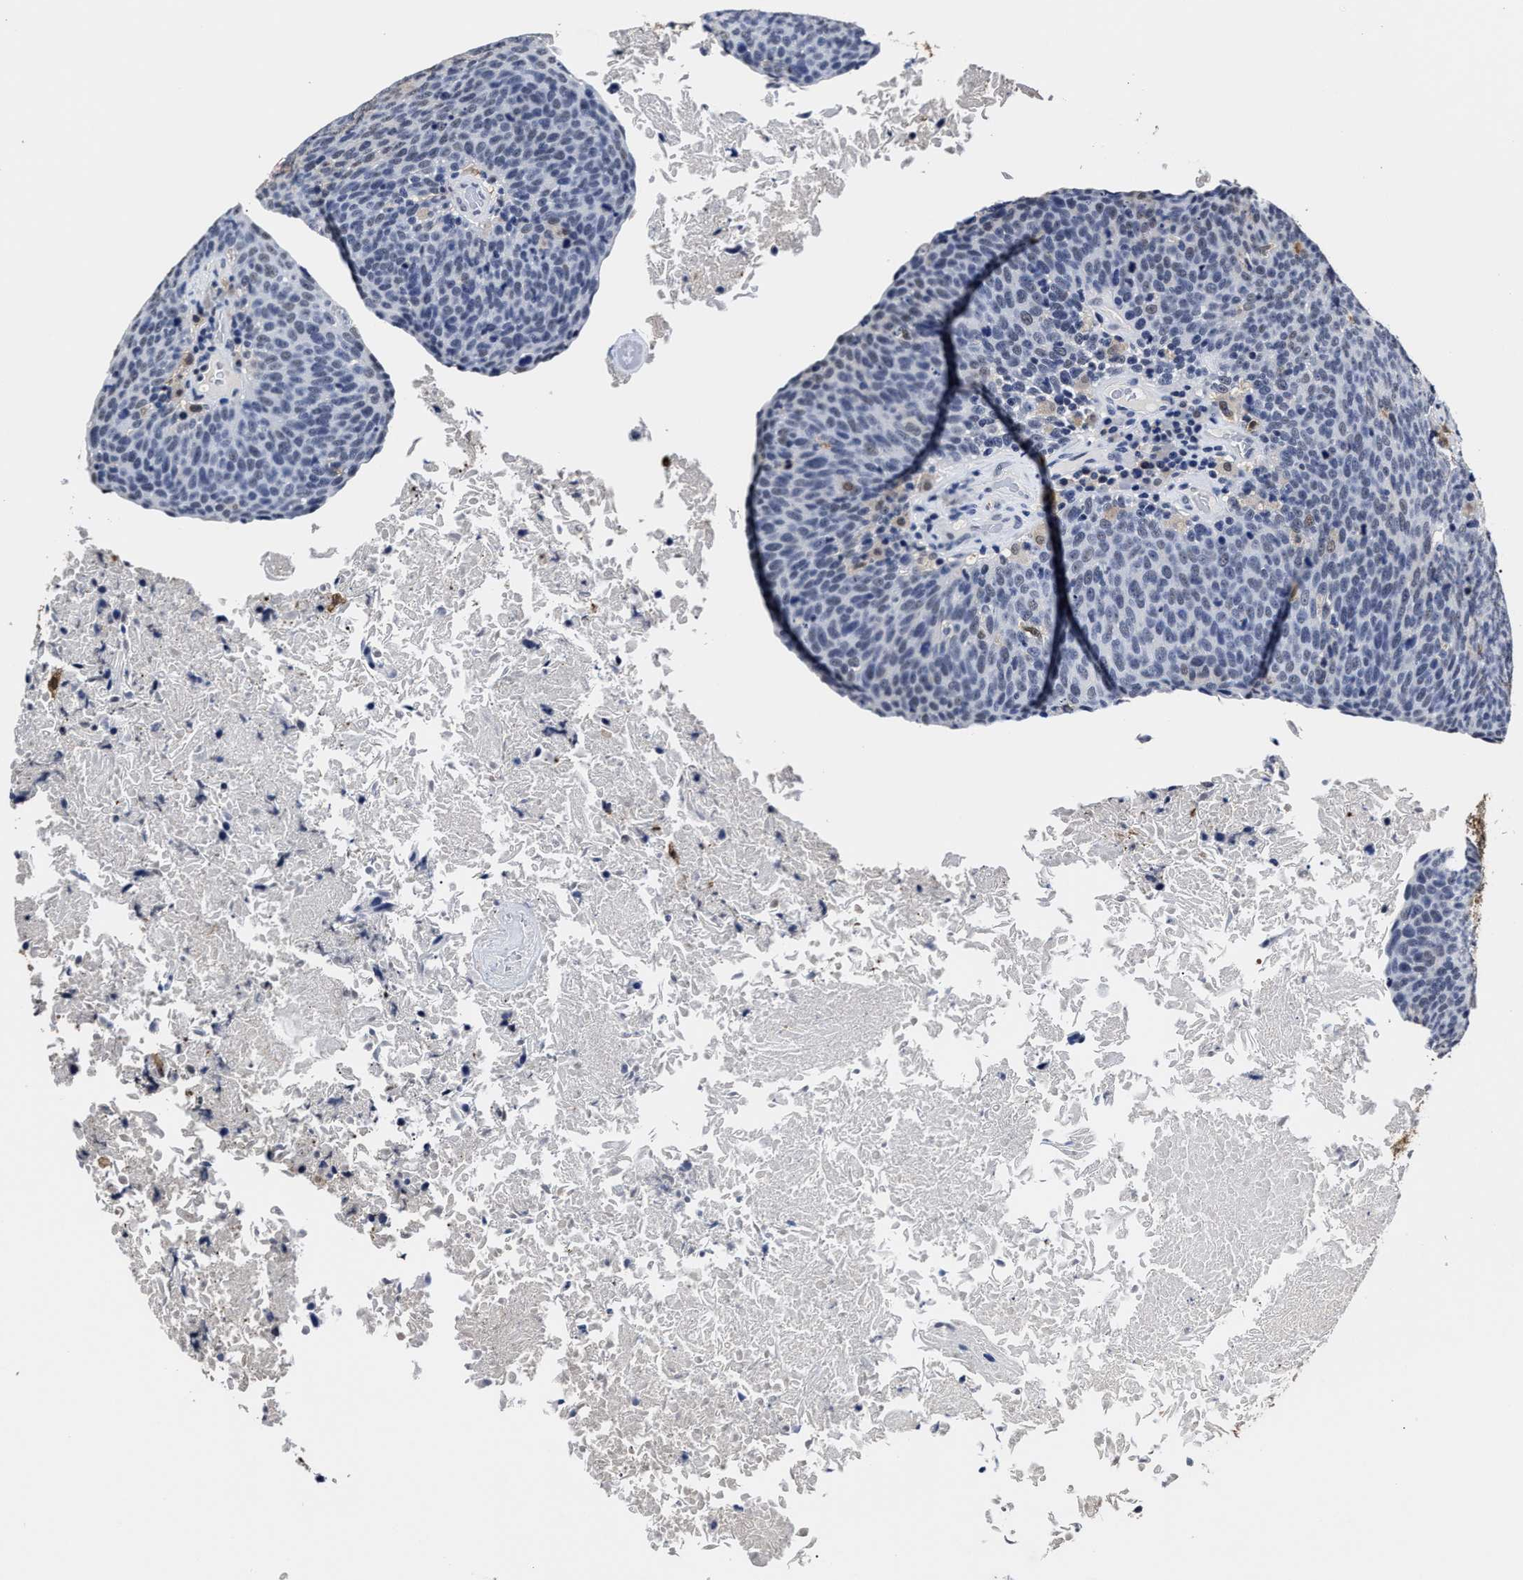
{"staining": {"intensity": "negative", "quantity": "none", "location": "none"}, "tissue": "head and neck cancer", "cell_type": "Tumor cells", "image_type": "cancer", "snomed": [{"axis": "morphology", "description": "Squamous cell carcinoma, NOS"}, {"axis": "morphology", "description": "Squamous cell carcinoma, metastatic, NOS"}, {"axis": "topography", "description": "Lymph node"}, {"axis": "topography", "description": "Head-Neck"}], "caption": "Photomicrograph shows no significant protein staining in tumor cells of head and neck cancer.", "gene": "PRPF4B", "patient": {"sex": "male", "age": 62}}